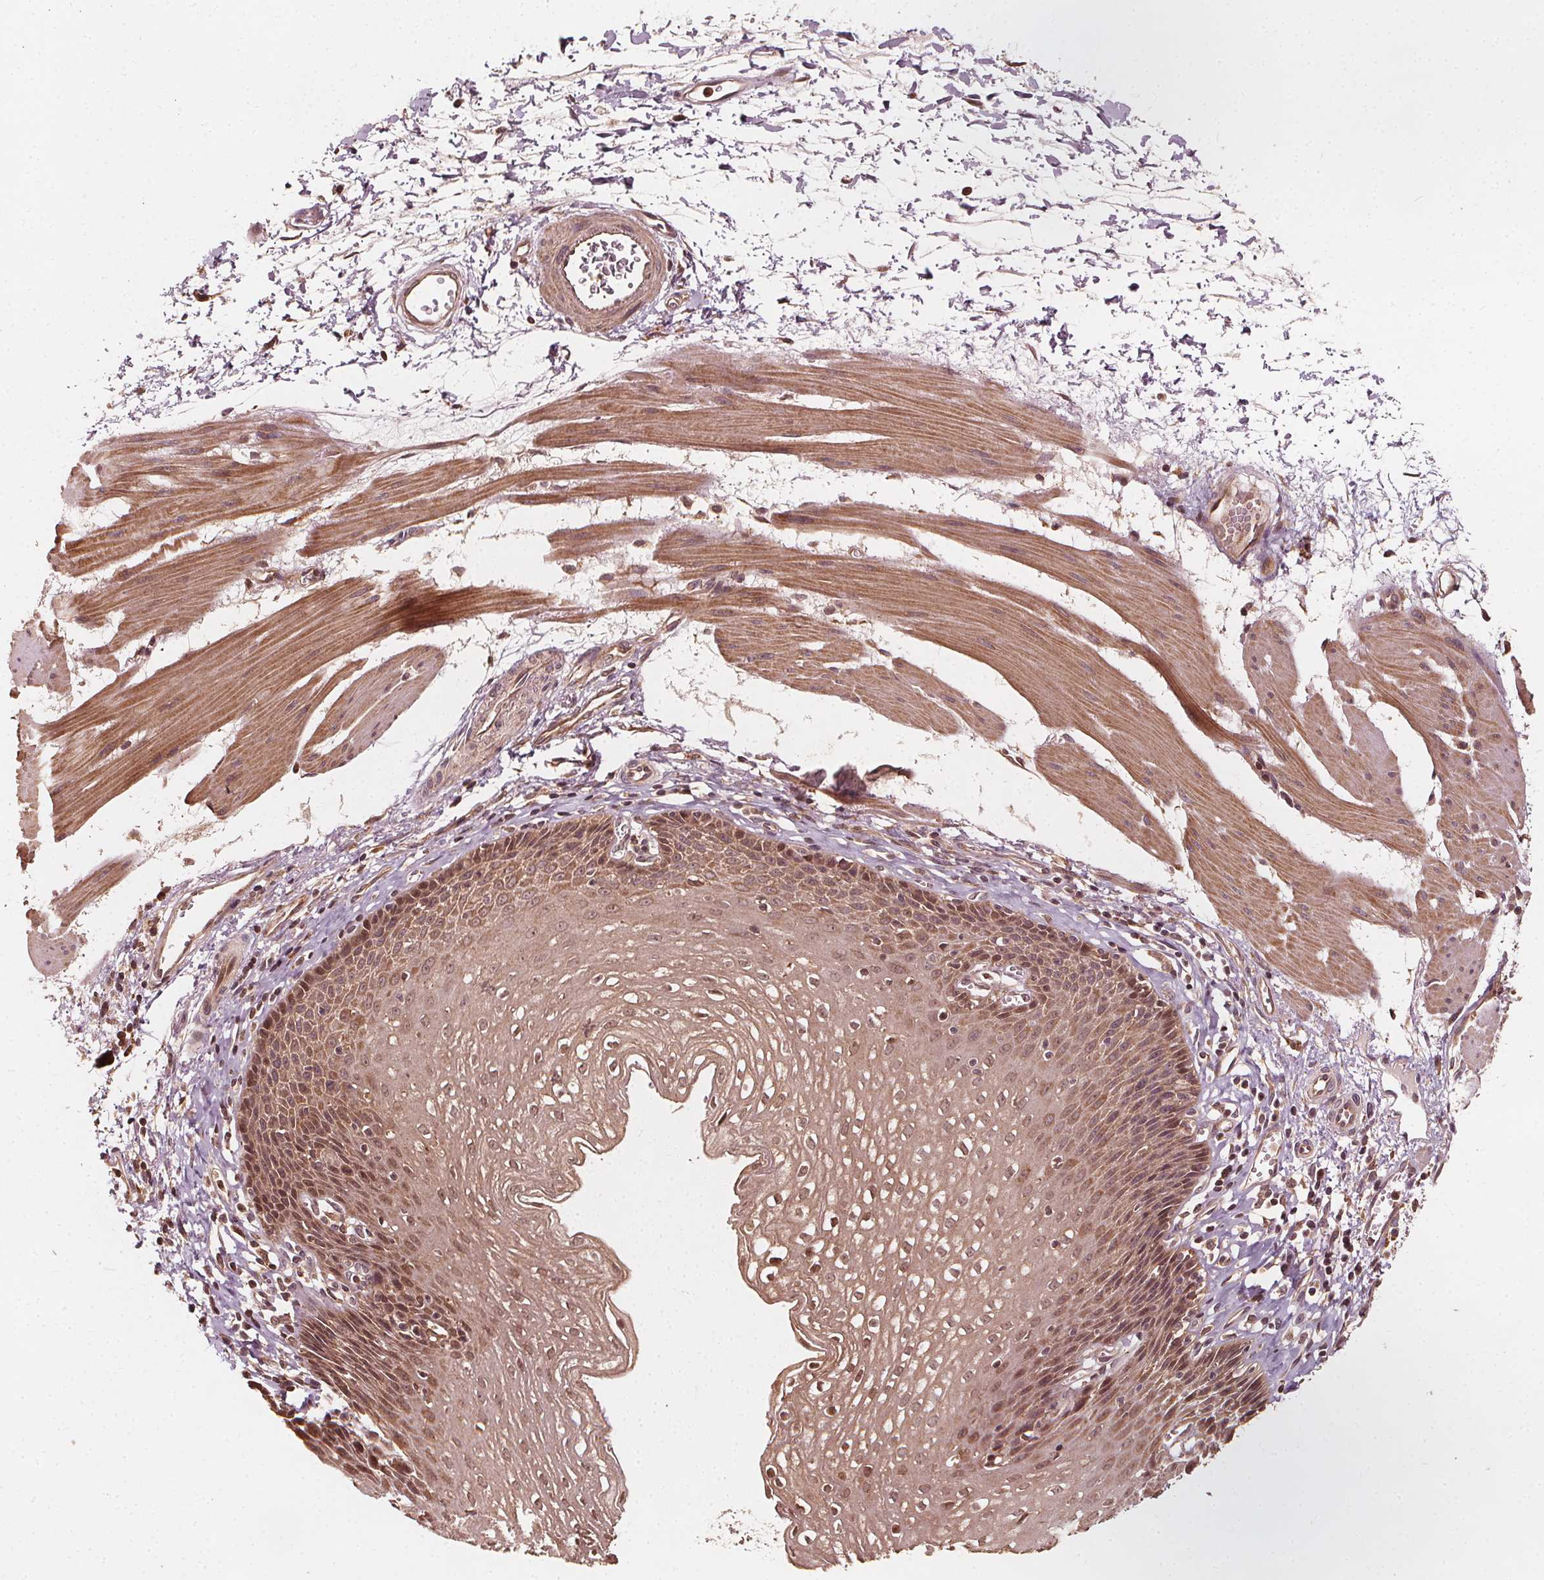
{"staining": {"intensity": "moderate", "quantity": ">75%", "location": "cytoplasmic/membranous,nuclear"}, "tissue": "esophagus", "cell_type": "Squamous epithelial cells", "image_type": "normal", "snomed": [{"axis": "morphology", "description": "Normal tissue, NOS"}, {"axis": "topography", "description": "Esophagus"}], "caption": "Immunohistochemistry of unremarkable human esophagus shows medium levels of moderate cytoplasmic/membranous,nuclear positivity in approximately >75% of squamous epithelial cells. The protein is stained brown, and the nuclei are stained in blue (DAB (3,3'-diaminobenzidine) IHC with brightfield microscopy, high magnification).", "gene": "NPC1", "patient": {"sex": "female", "age": 64}}